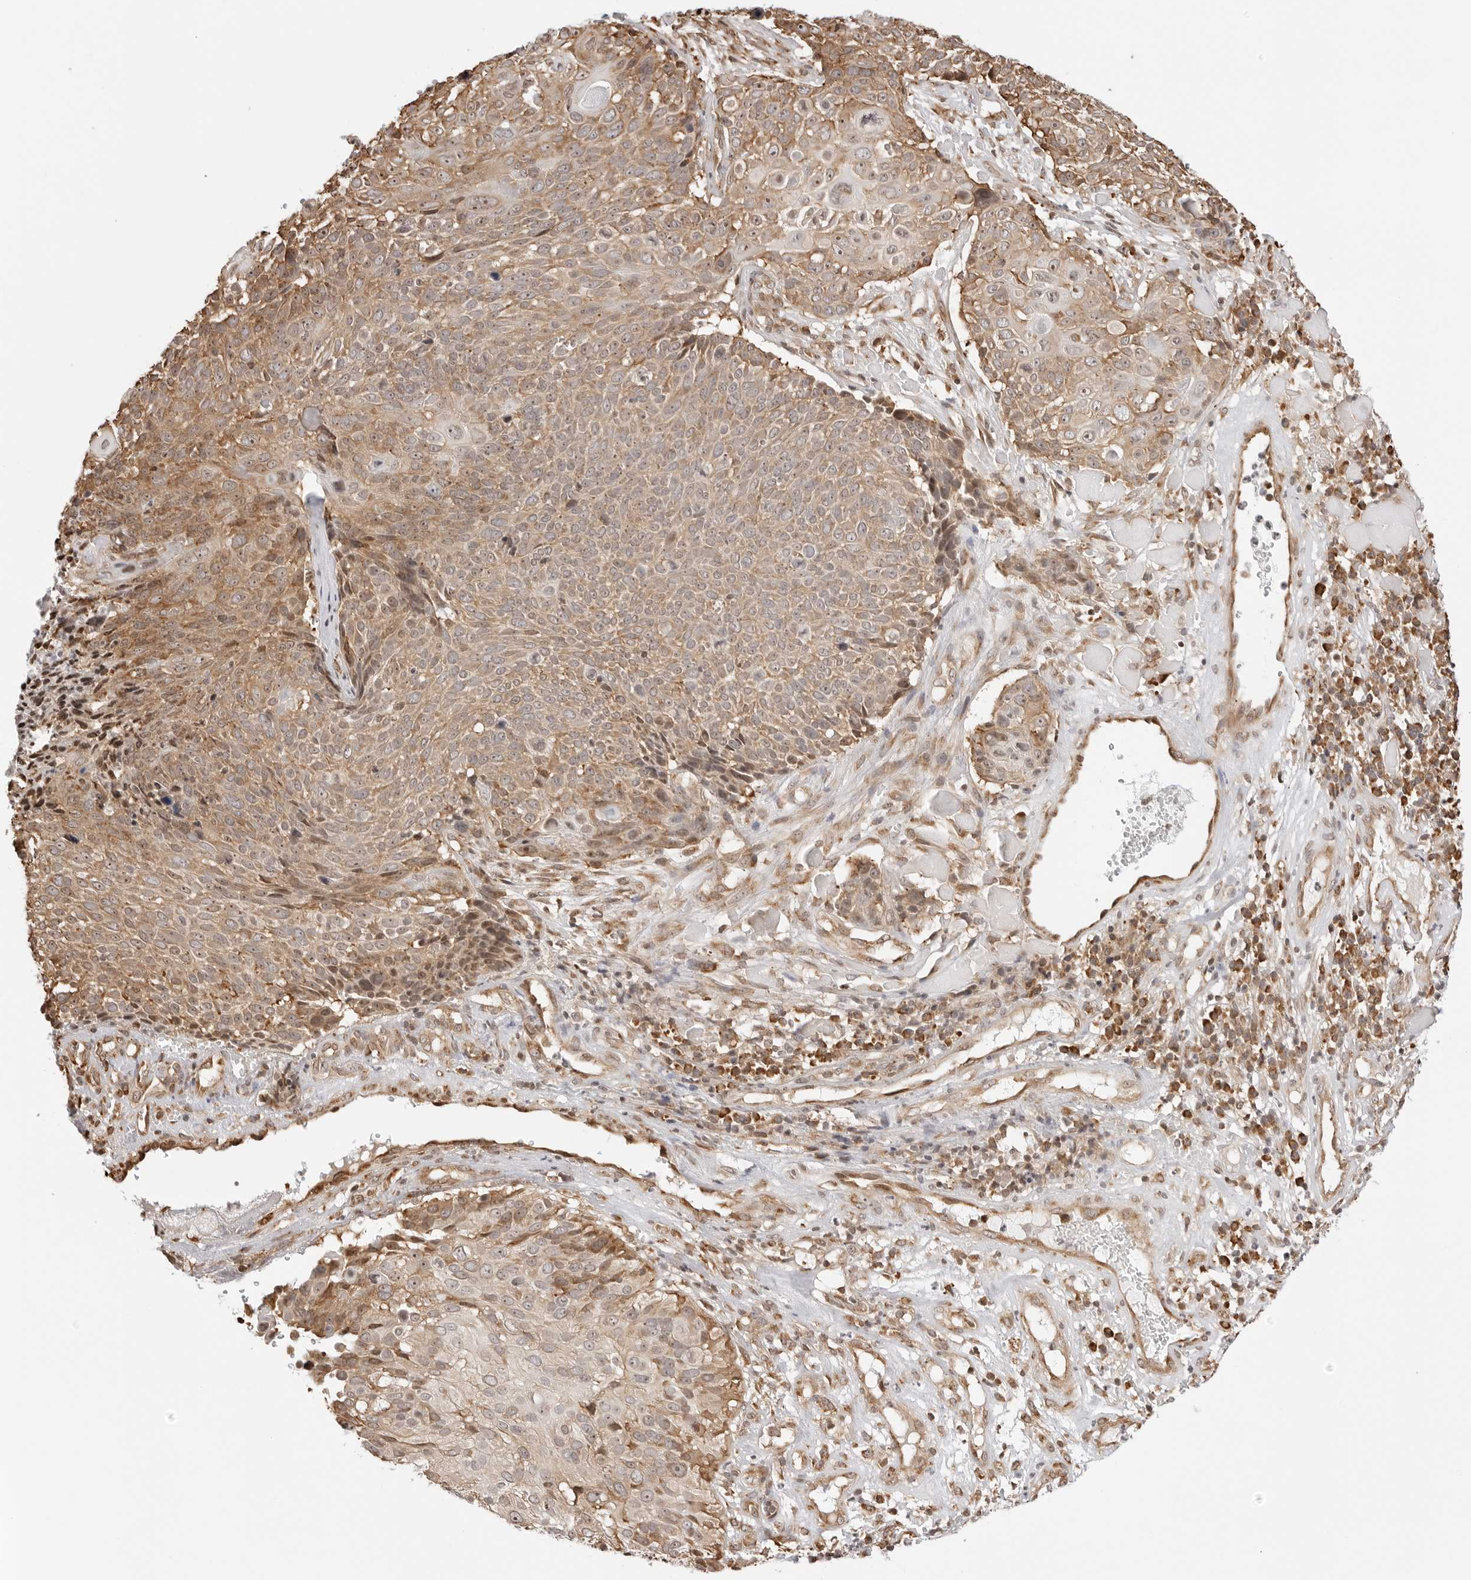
{"staining": {"intensity": "weak", "quantity": ">75%", "location": "cytoplasmic/membranous,nuclear"}, "tissue": "cervical cancer", "cell_type": "Tumor cells", "image_type": "cancer", "snomed": [{"axis": "morphology", "description": "Squamous cell carcinoma, NOS"}, {"axis": "topography", "description": "Cervix"}], "caption": "Protein analysis of cervical squamous cell carcinoma tissue demonstrates weak cytoplasmic/membranous and nuclear positivity in about >75% of tumor cells.", "gene": "FKBP14", "patient": {"sex": "female", "age": 74}}